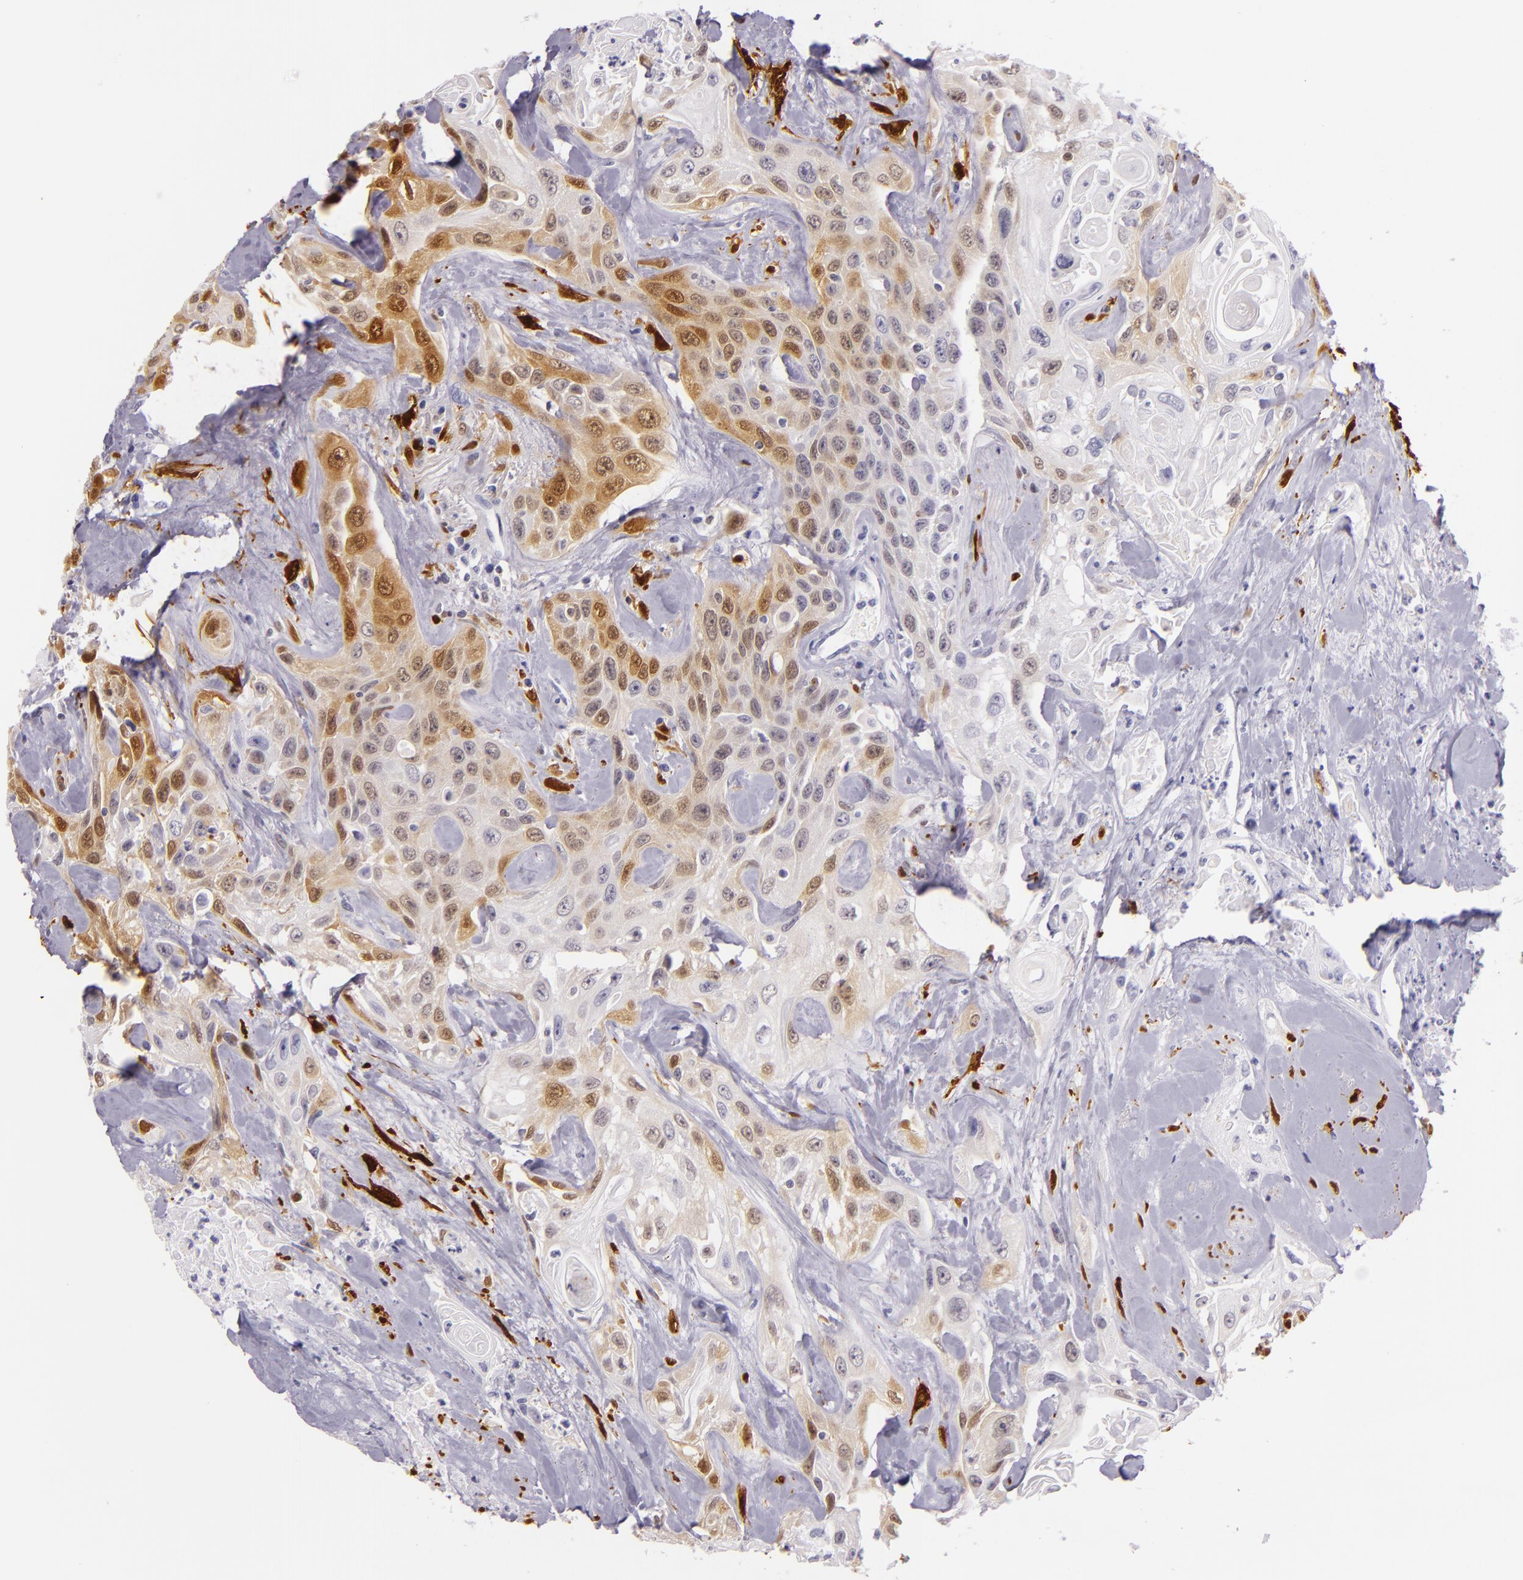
{"staining": {"intensity": "moderate", "quantity": "<25%", "location": "cytoplasmic/membranous,nuclear"}, "tissue": "urothelial cancer", "cell_type": "Tumor cells", "image_type": "cancer", "snomed": [{"axis": "morphology", "description": "Urothelial carcinoma, High grade"}, {"axis": "topography", "description": "Urinary bladder"}], "caption": "Tumor cells display low levels of moderate cytoplasmic/membranous and nuclear staining in approximately <25% of cells in human urothelial cancer. Immunohistochemistry (ihc) stains the protein of interest in brown and the nuclei are stained blue.", "gene": "MT1A", "patient": {"sex": "female", "age": 84}}